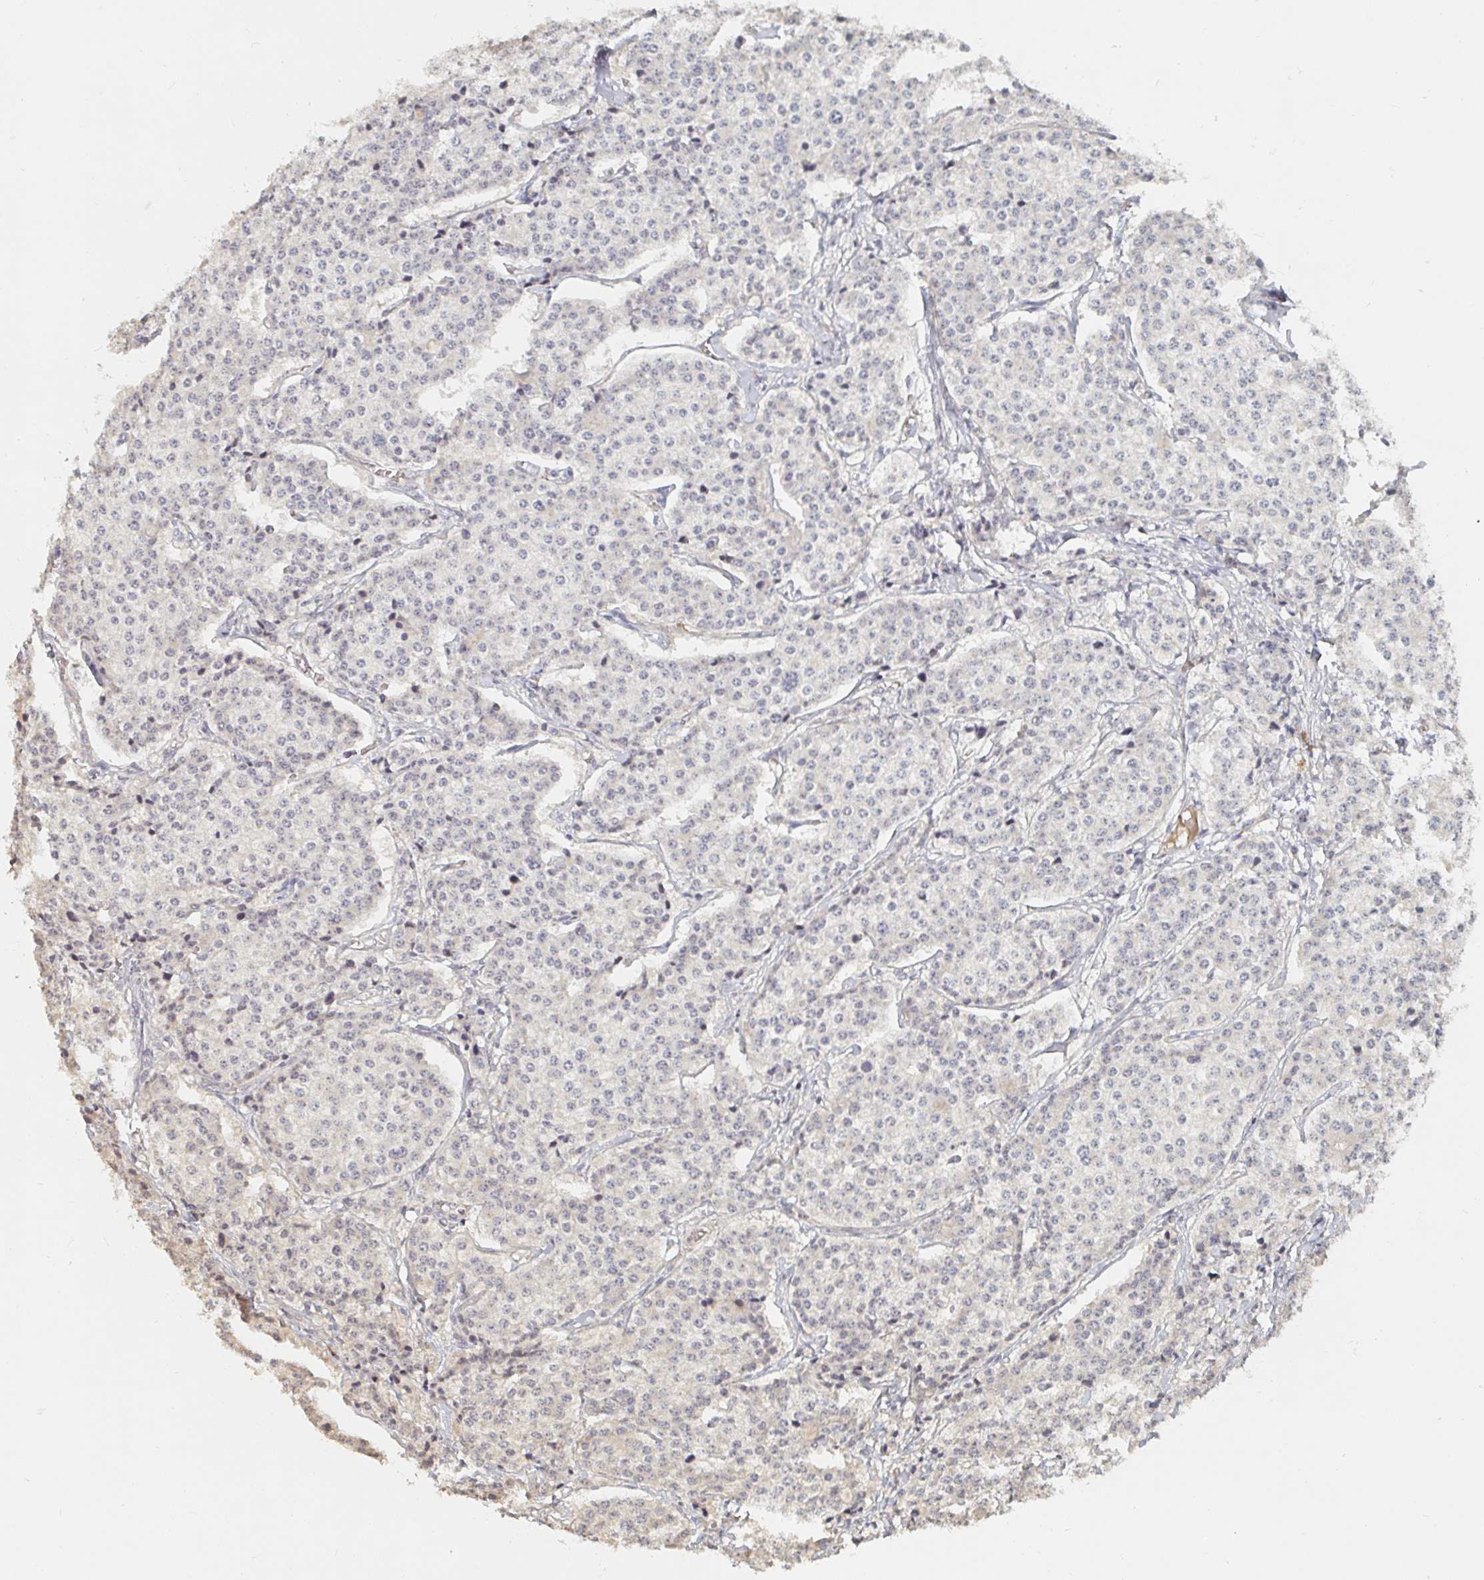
{"staining": {"intensity": "negative", "quantity": "none", "location": "none"}, "tissue": "carcinoid", "cell_type": "Tumor cells", "image_type": "cancer", "snomed": [{"axis": "morphology", "description": "Carcinoid, malignant, NOS"}, {"axis": "topography", "description": "Small intestine"}], "caption": "A micrograph of human carcinoid is negative for staining in tumor cells.", "gene": "NME9", "patient": {"sex": "female", "age": 64}}